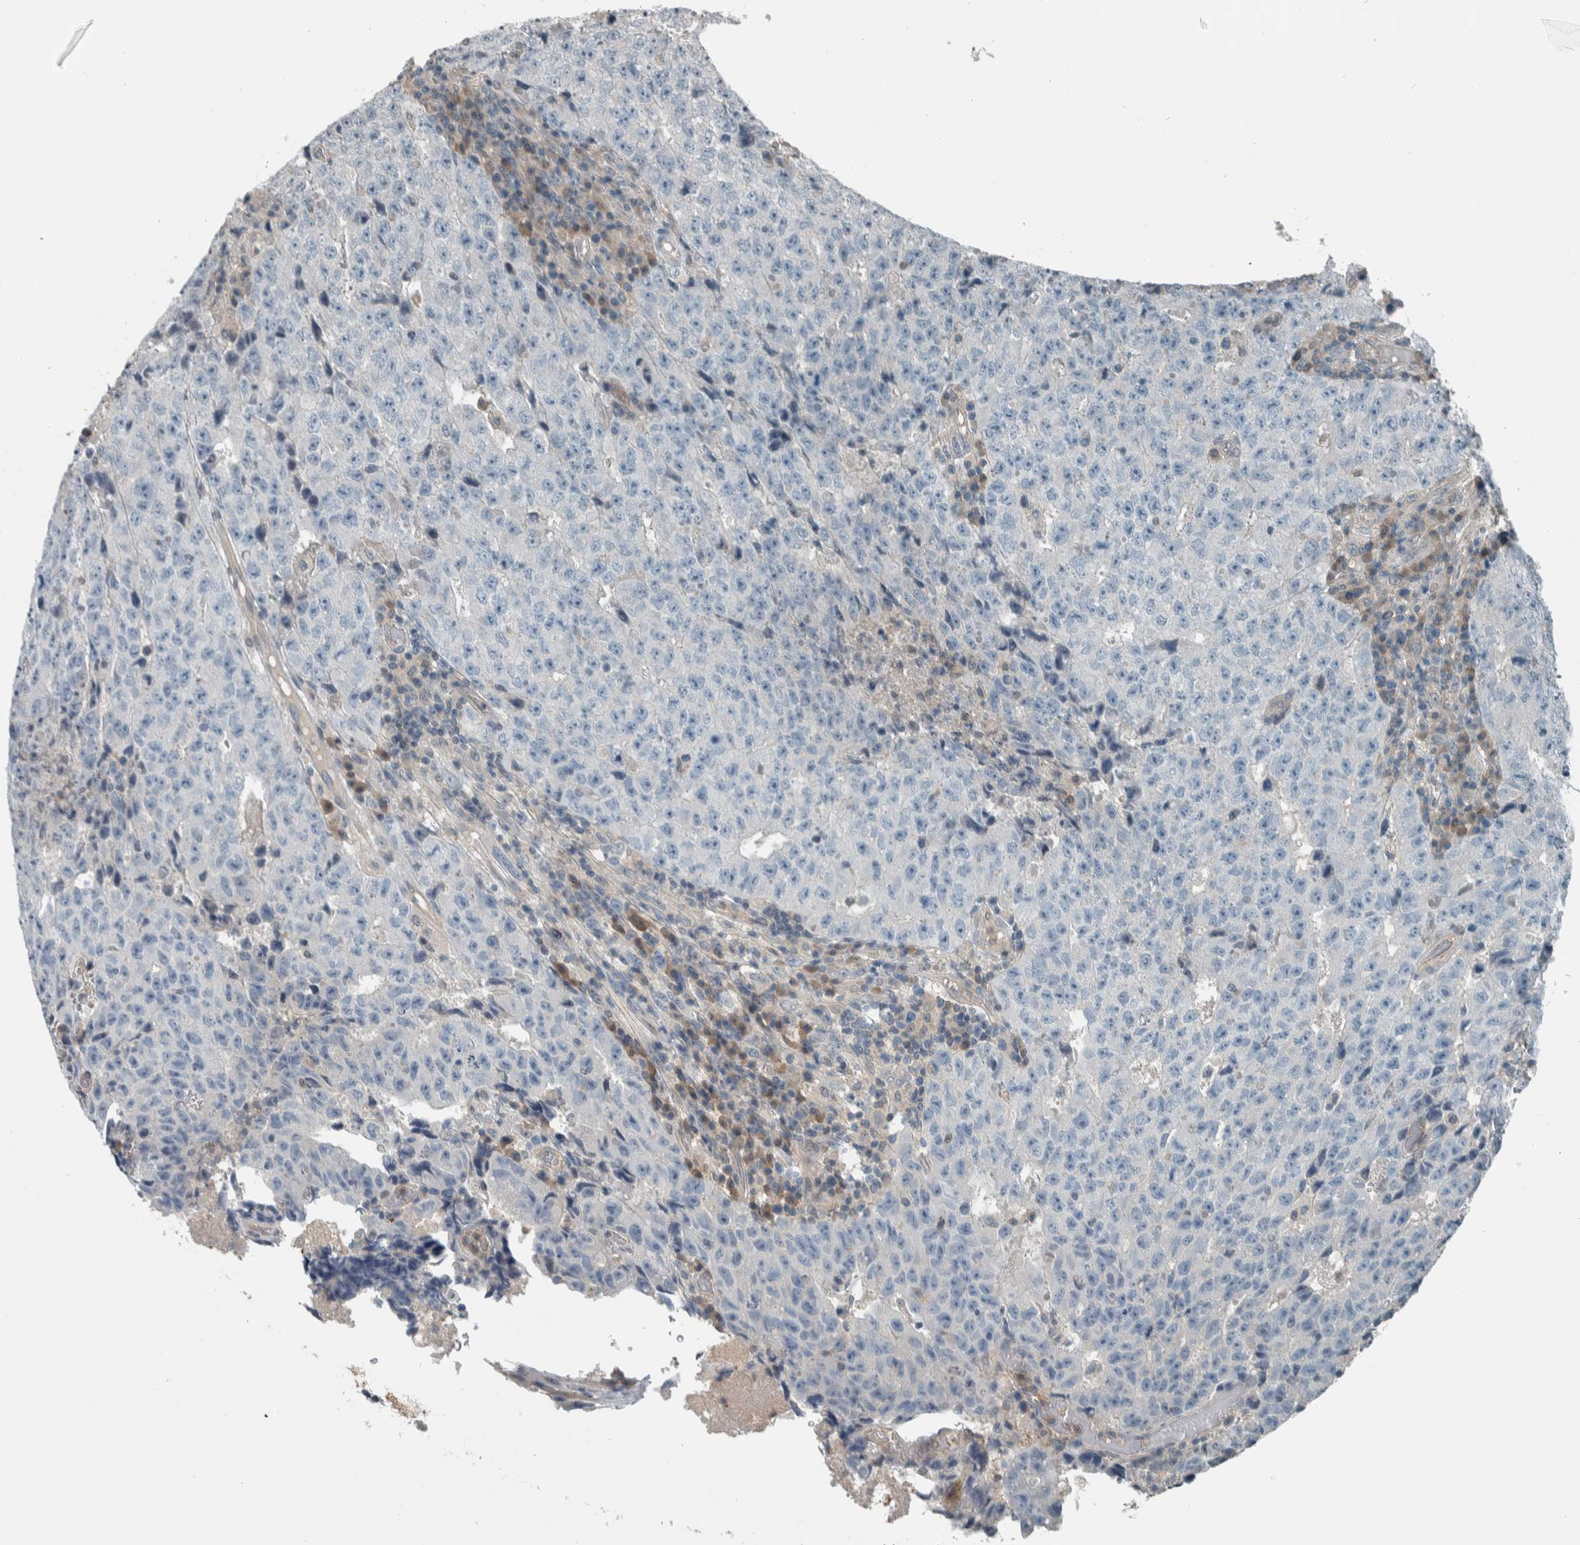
{"staining": {"intensity": "negative", "quantity": "none", "location": "none"}, "tissue": "testis cancer", "cell_type": "Tumor cells", "image_type": "cancer", "snomed": [{"axis": "morphology", "description": "Necrosis, NOS"}, {"axis": "morphology", "description": "Carcinoma, Embryonal, NOS"}, {"axis": "topography", "description": "Testis"}], "caption": "Tumor cells show no significant staining in testis embryonal carcinoma. The staining is performed using DAB brown chromogen with nuclei counter-stained in using hematoxylin.", "gene": "ALAD", "patient": {"sex": "male", "age": 19}}